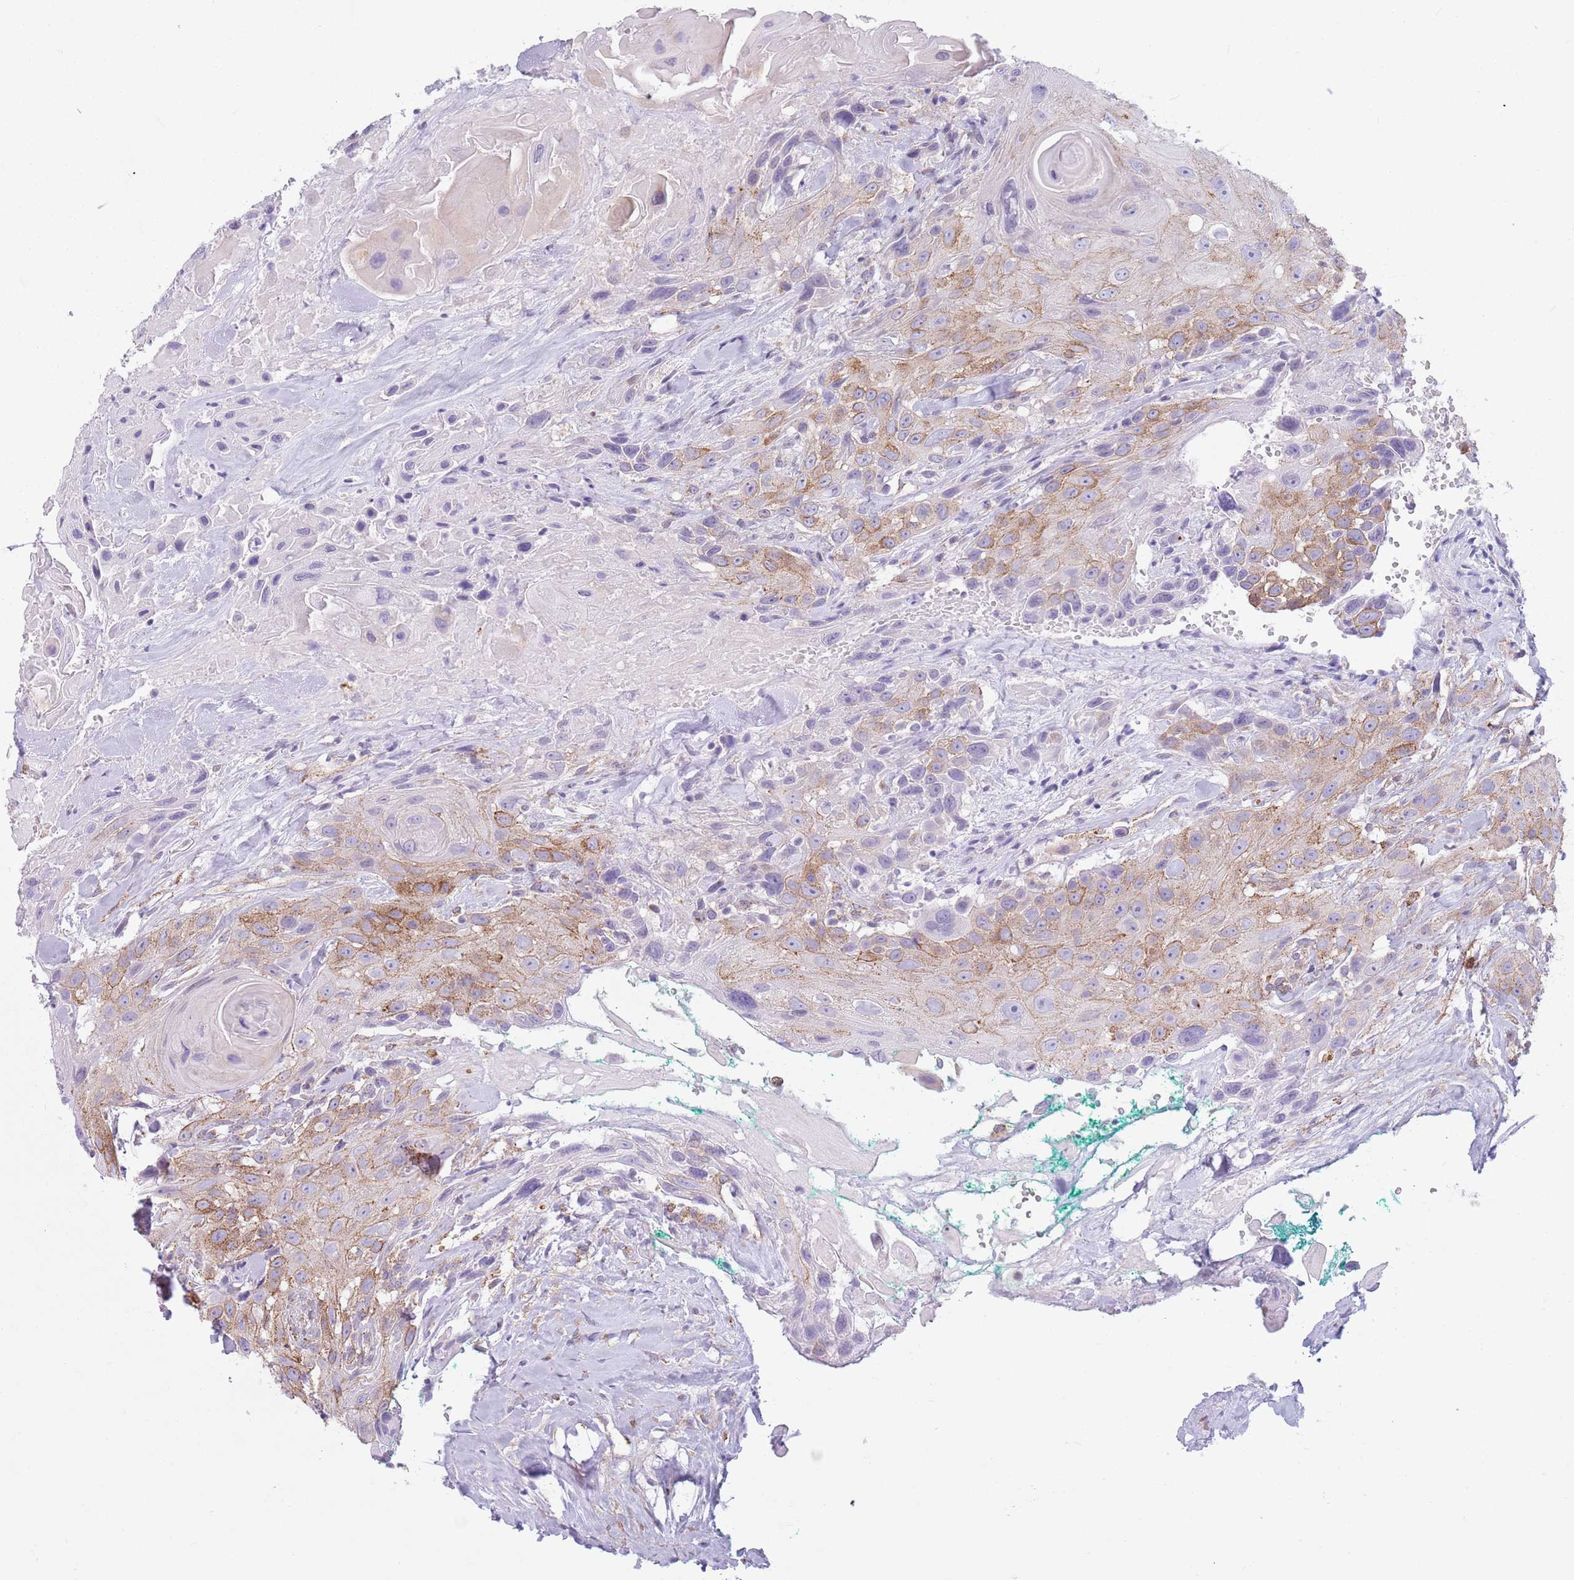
{"staining": {"intensity": "moderate", "quantity": "<25%", "location": "cytoplasmic/membranous"}, "tissue": "head and neck cancer", "cell_type": "Tumor cells", "image_type": "cancer", "snomed": [{"axis": "morphology", "description": "Squamous cell carcinoma, NOS"}, {"axis": "topography", "description": "Head-Neck"}], "caption": "This image reveals immunohistochemistry staining of head and neck cancer, with low moderate cytoplasmic/membranous staining in approximately <25% of tumor cells.", "gene": "SNX6", "patient": {"sex": "male", "age": 81}}